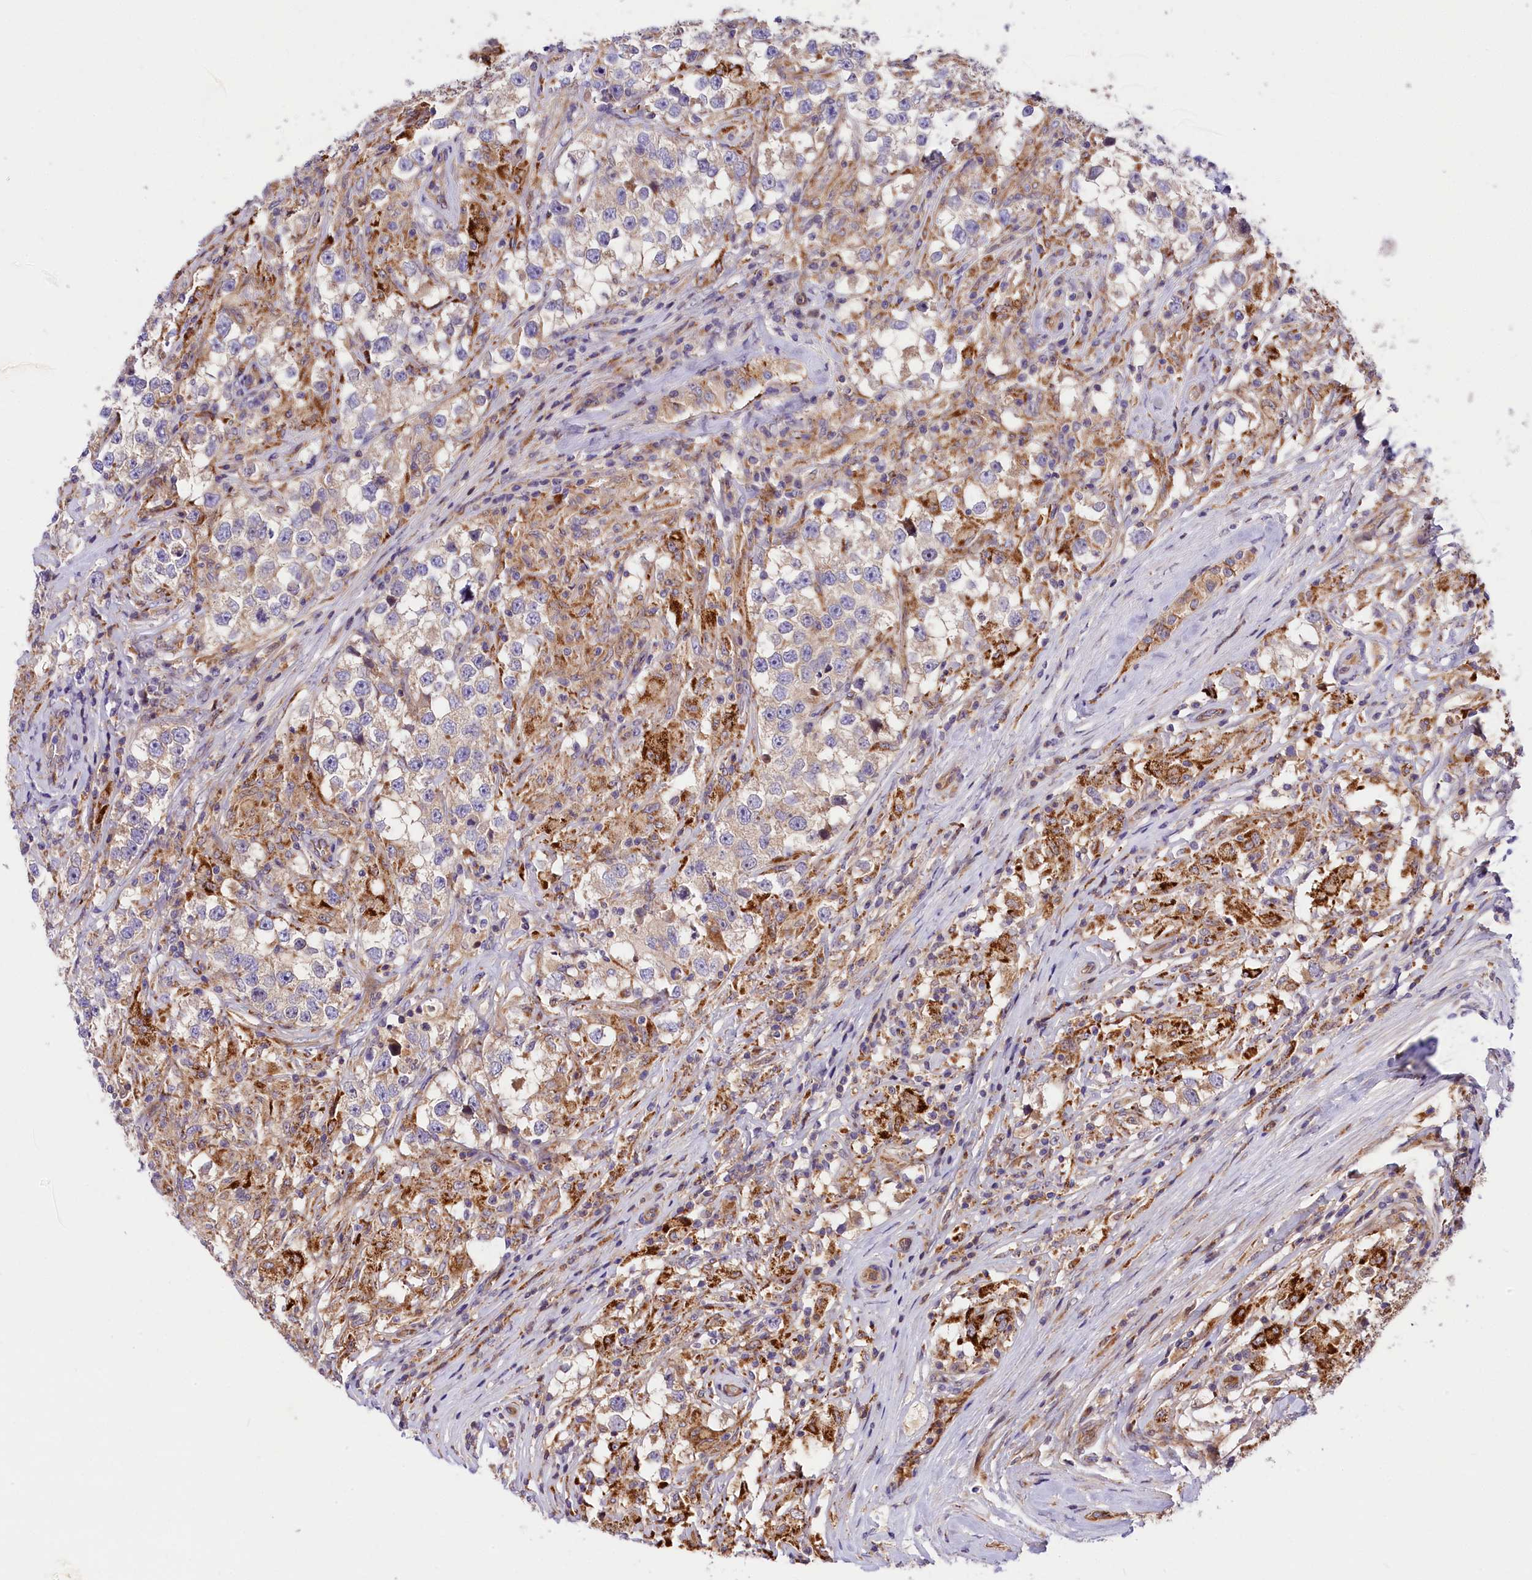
{"staining": {"intensity": "weak", "quantity": "<25%", "location": "cytoplasmic/membranous"}, "tissue": "testis cancer", "cell_type": "Tumor cells", "image_type": "cancer", "snomed": [{"axis": "morphology", "description": "Seminoma, NOS"}, {"axis": "topography", "description": "Testis"}], "caption": "An immunohistochemistry (IHC) image of testis cancer (seminoma) is shown. There is no staining in tumor cells of testis cancer (seminoma).", "gene": "ARMC6", "patient": {"sex": "male", "age": 46}}